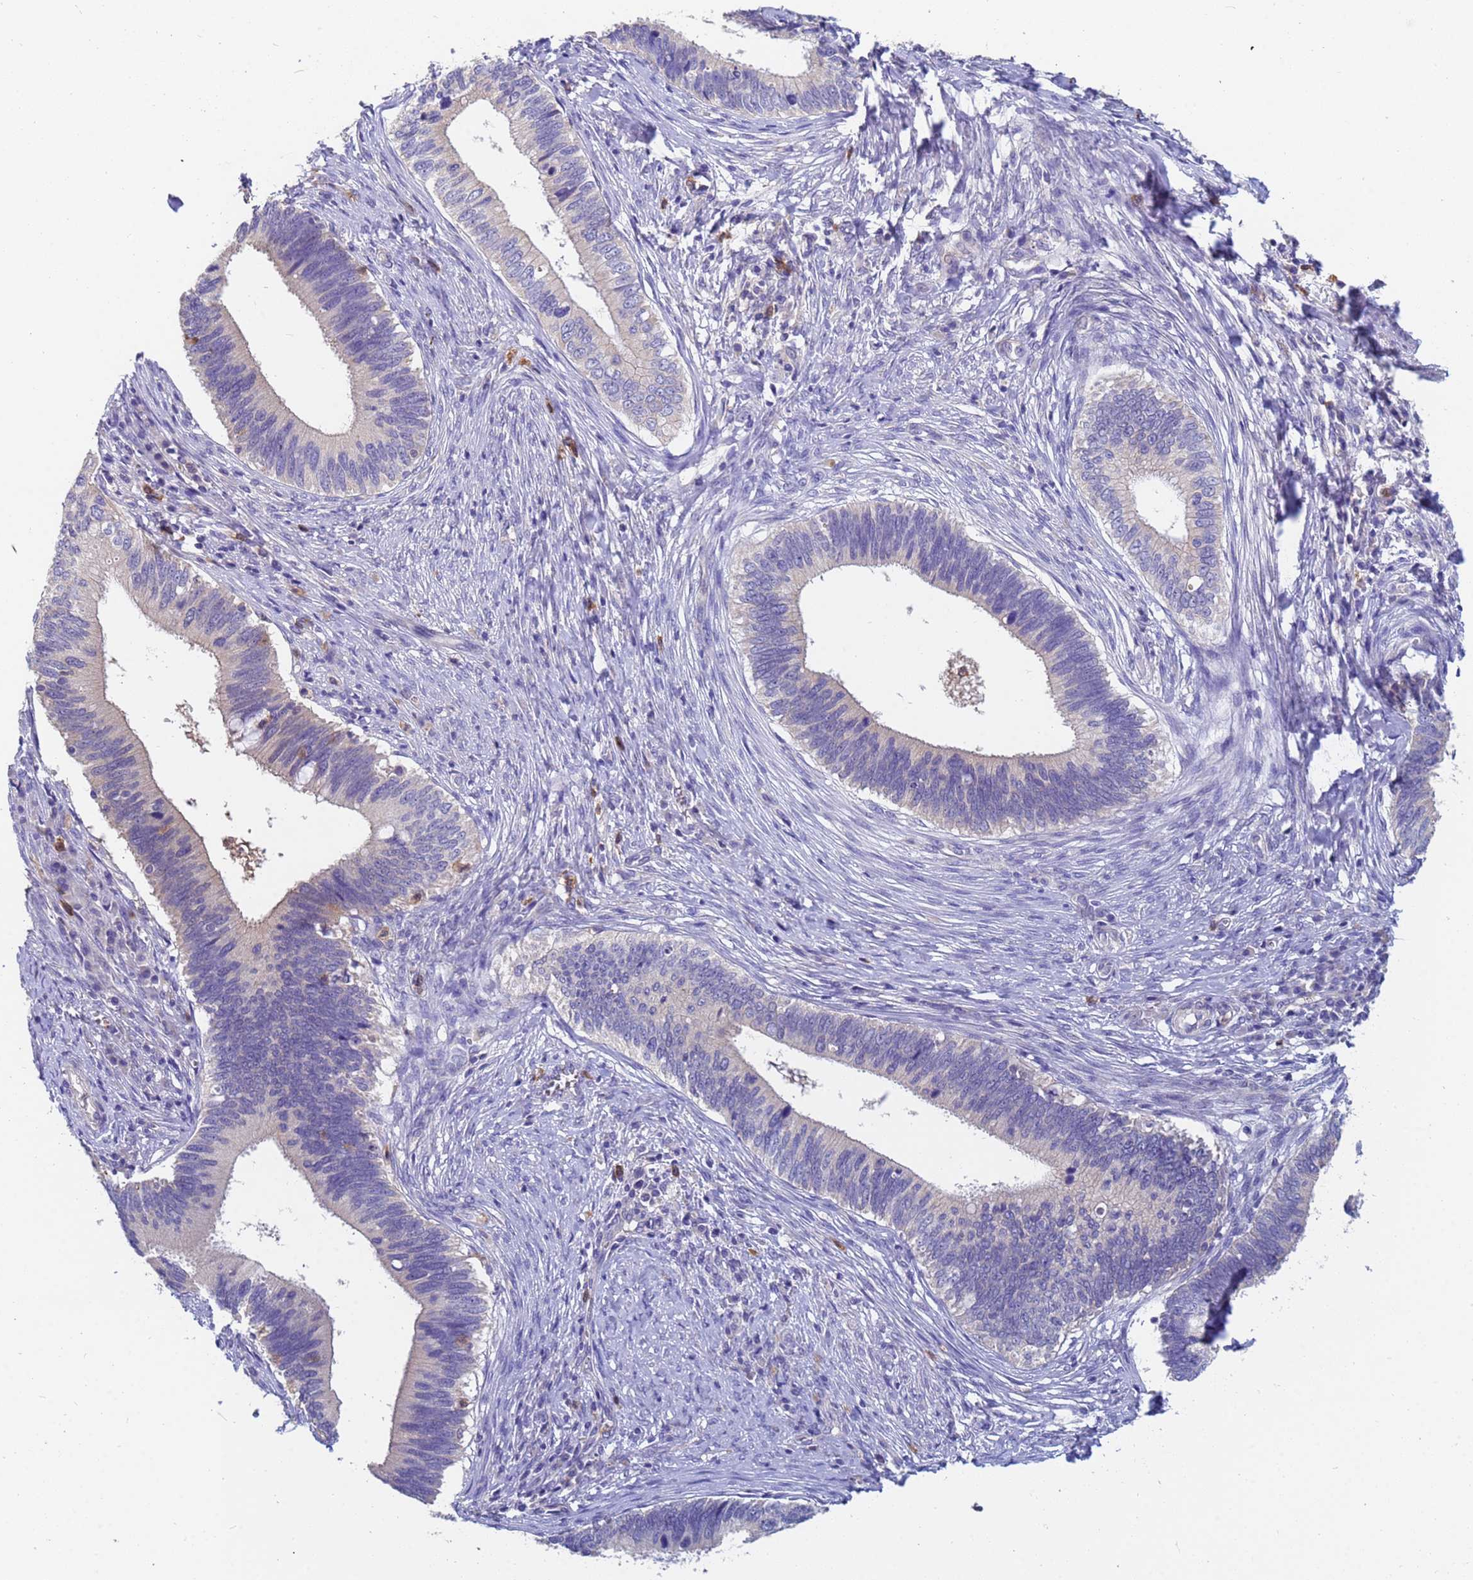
{"staining": {"intensity": "negative", "quantity": "none", "location": "none"}, "tissue": "cervical cancer", "cell_type": "Tumor cells", "image_type": "cancer", "snomed": [{"axis": "morphology", "description": "Adenocarcinoma, NOS"}, {"axis": "topography", "description": "Cervix"}], "caption": "DAB (3,3'-diaminobenzidine) immunohistochemical staining of cervical adenocarcinoma exhibits no significant staining in tumor cells.", "gene": "TTLL11", "patient": {"sex": "female", "age": 42}}